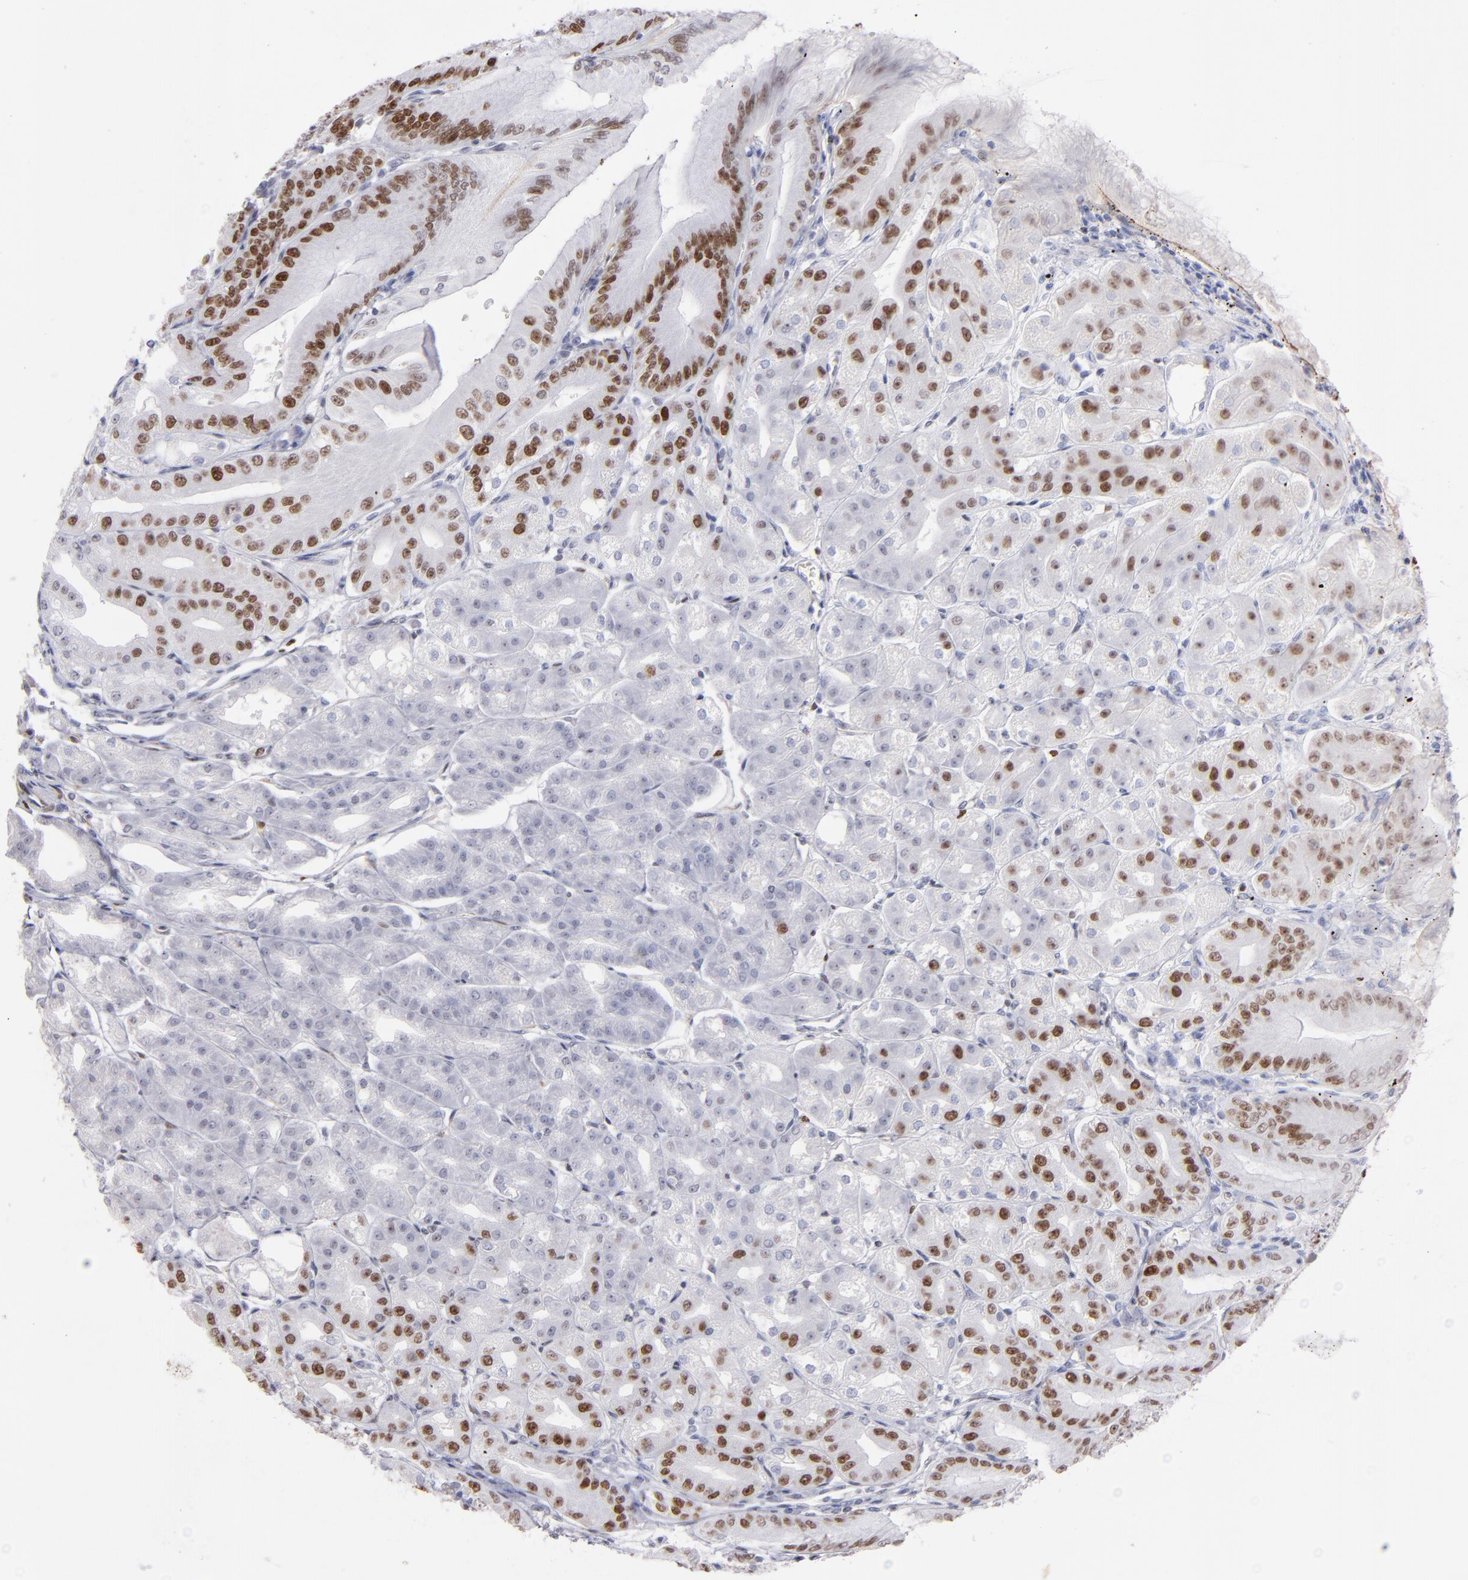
{"staining": {"intensity": "strong", "quantity": "25%-75%", "location": "nuclear"}, "tissue": "stomach", "cell_type": "Glandular cells", "image_type": "normal", "snomed": [{"axis": "morphology", "description": "Normal tissue, NOS"}, {"axis": "topography", "description": "Stomach, lower"}], "caption": "Immunohistochemical staining of normal stomach displays high levels of strong nuclear staining in approximately 25%-75% of glandular cells.", "gene": "POLA1", "patient": {"sex": "male", "age": 71}}